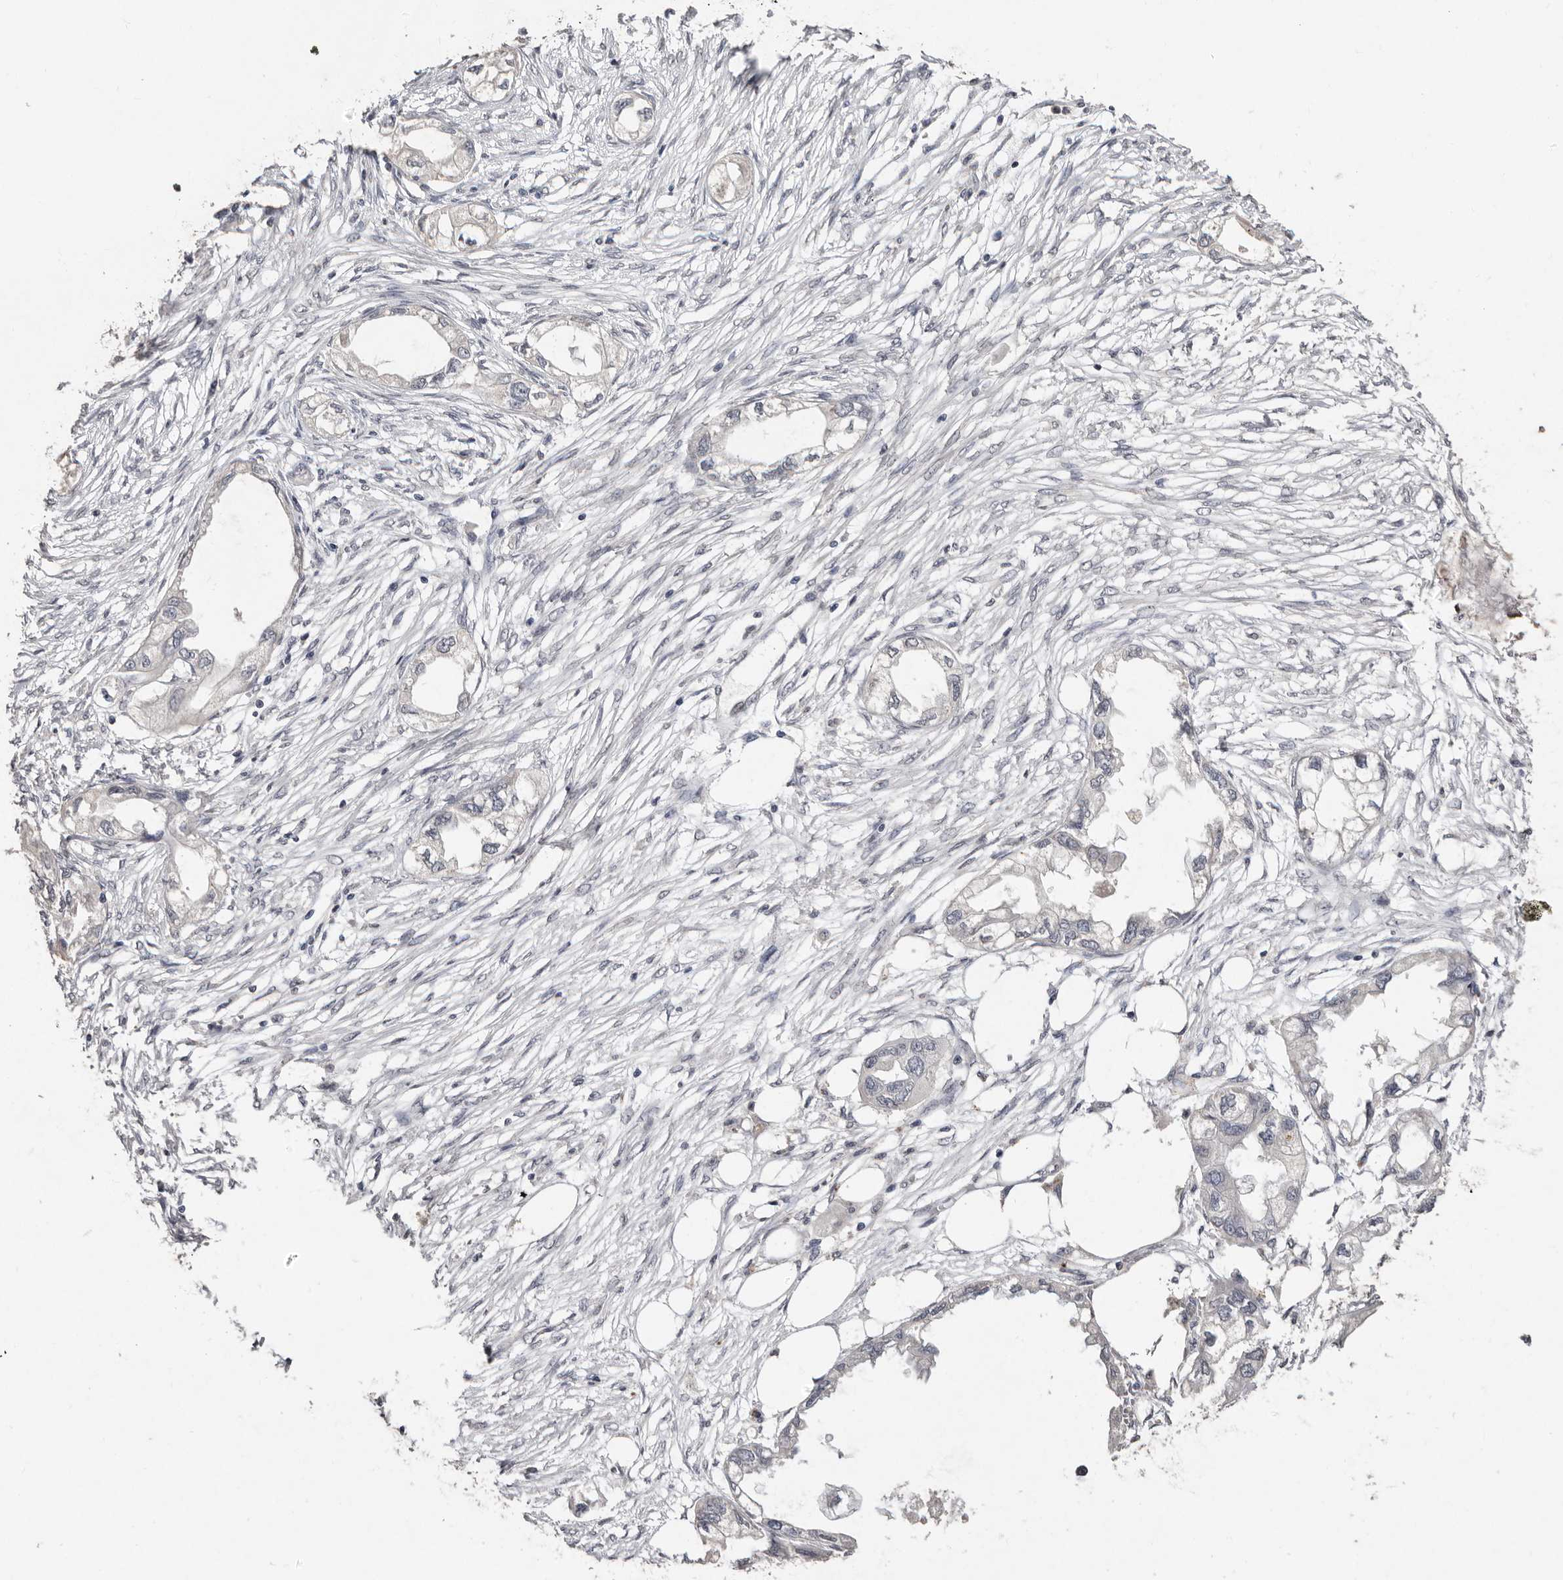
{"staining": {"intensity": "negative", "quantity": "none", "location": "none"}, "tissue": "endometrial cancer", "cell_type": "Tumor cells", "image_type": "cancer", "snomed": [{"axis": "morphology", "description": "Adenocarcinoma, NOS"}, {"axis": "morphology", "description": "Adenocarcinoma, metastatic, NOS"}, {"axis": "topography", "description": "Adipose tissue"}, {"axis": "topography", "description": "Endometrium"}], "caption": "DAB (3,3'-diaminobenzidine) immunohistochemical staining of human endometrial cancer (metastatic adenocarcinoma) reveals no significant expression in tumor cells.", "gene": "SULT1E1", "patient": {"sex": "female", "age": 67}}